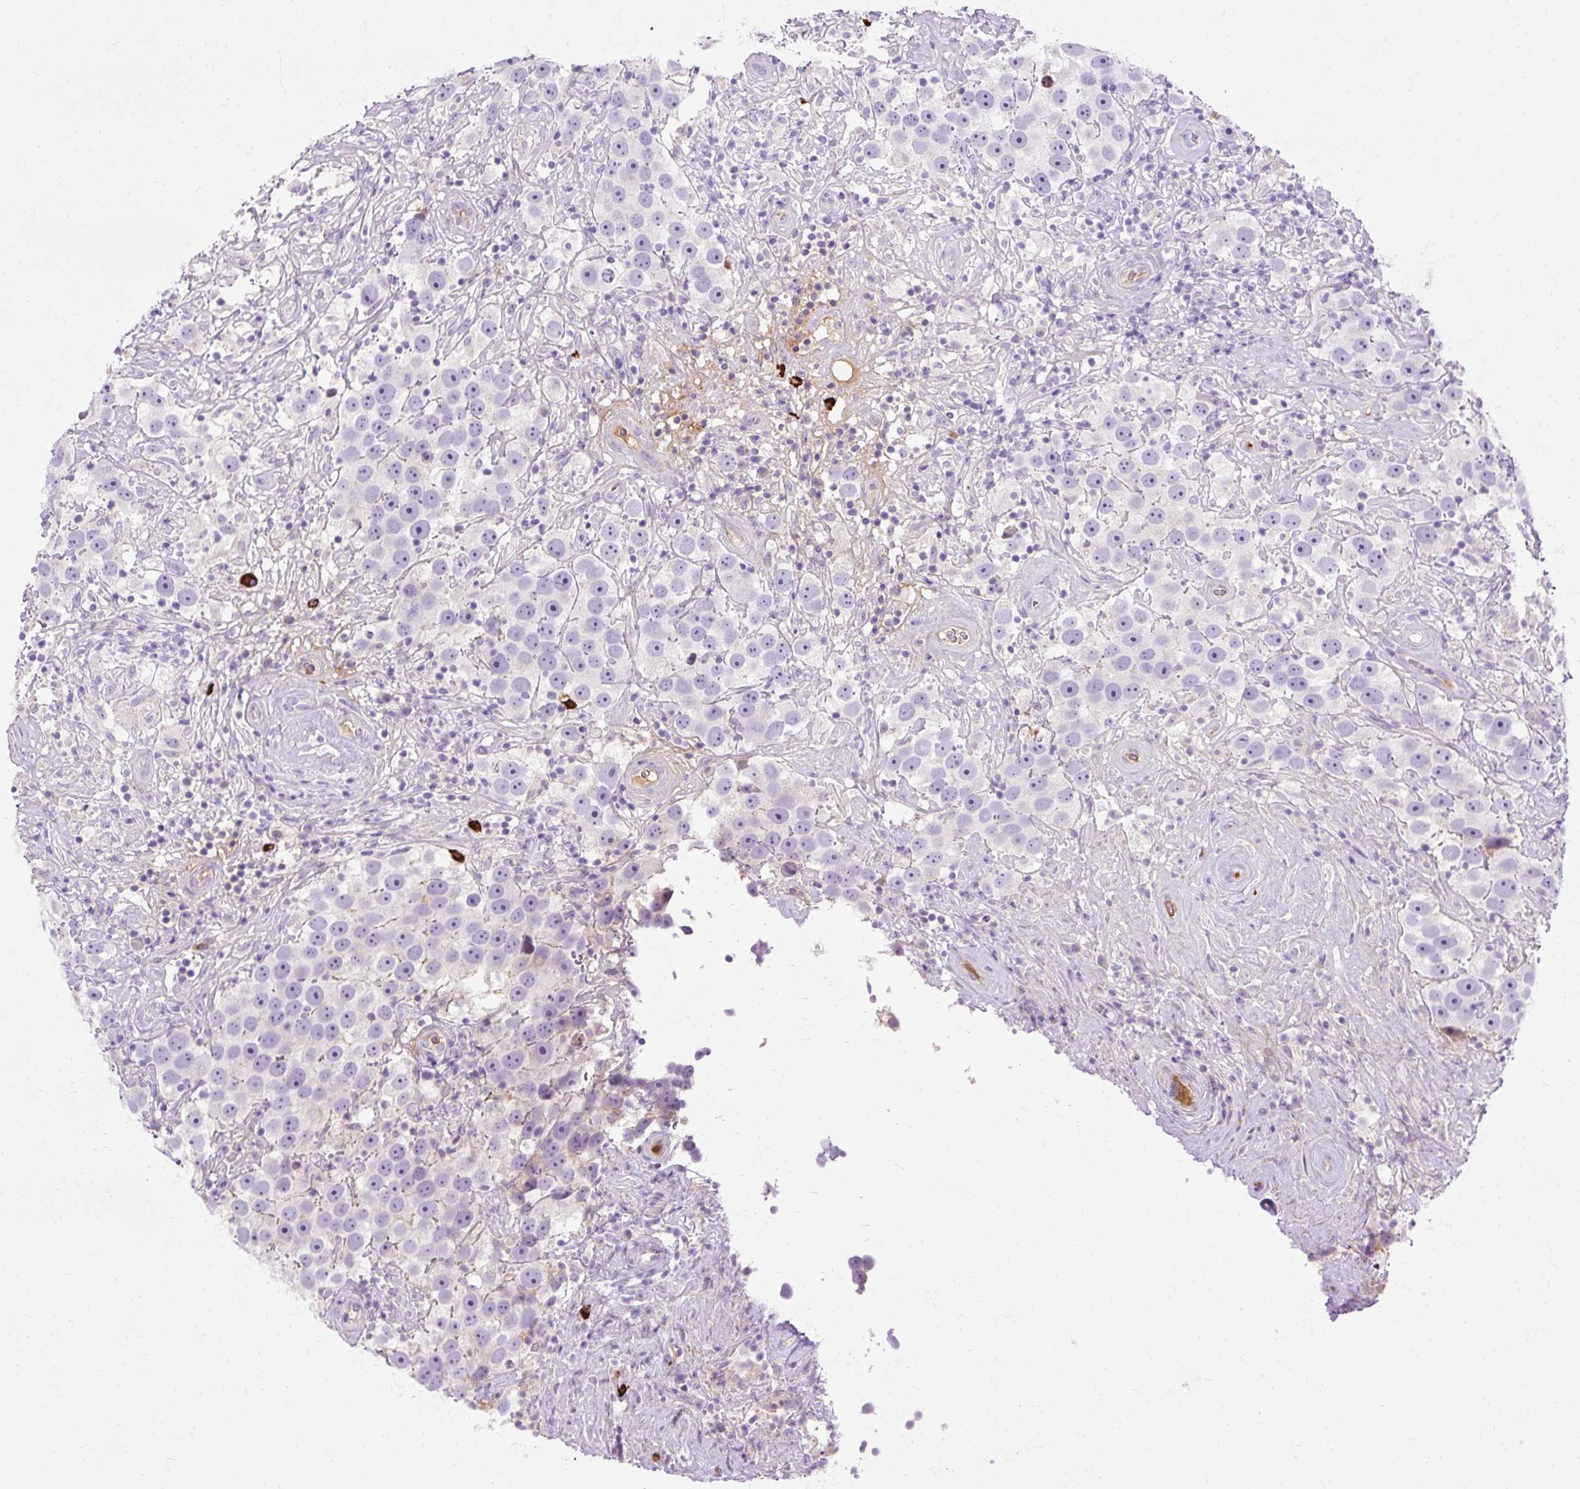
{"staining": {"intensity": "negative", "quantity": "none", "location": "none"}, "tissue": "testis cancer", "cell_type": "Tumor cells", "image_type": "cancer", "snomed": [{"axis": "morphology", "description": "Seminoma, NOS"}, {"axis": "topography", "description": "Testis"}], "caption": "High power microscopy micrograph of an immunohistochemistry micrograph of testis cancer (seminoma), revealing no significant positivity in tumor cells.", "gene": "ARRDC2", "patient": {"sex": "male", "age": 49}}